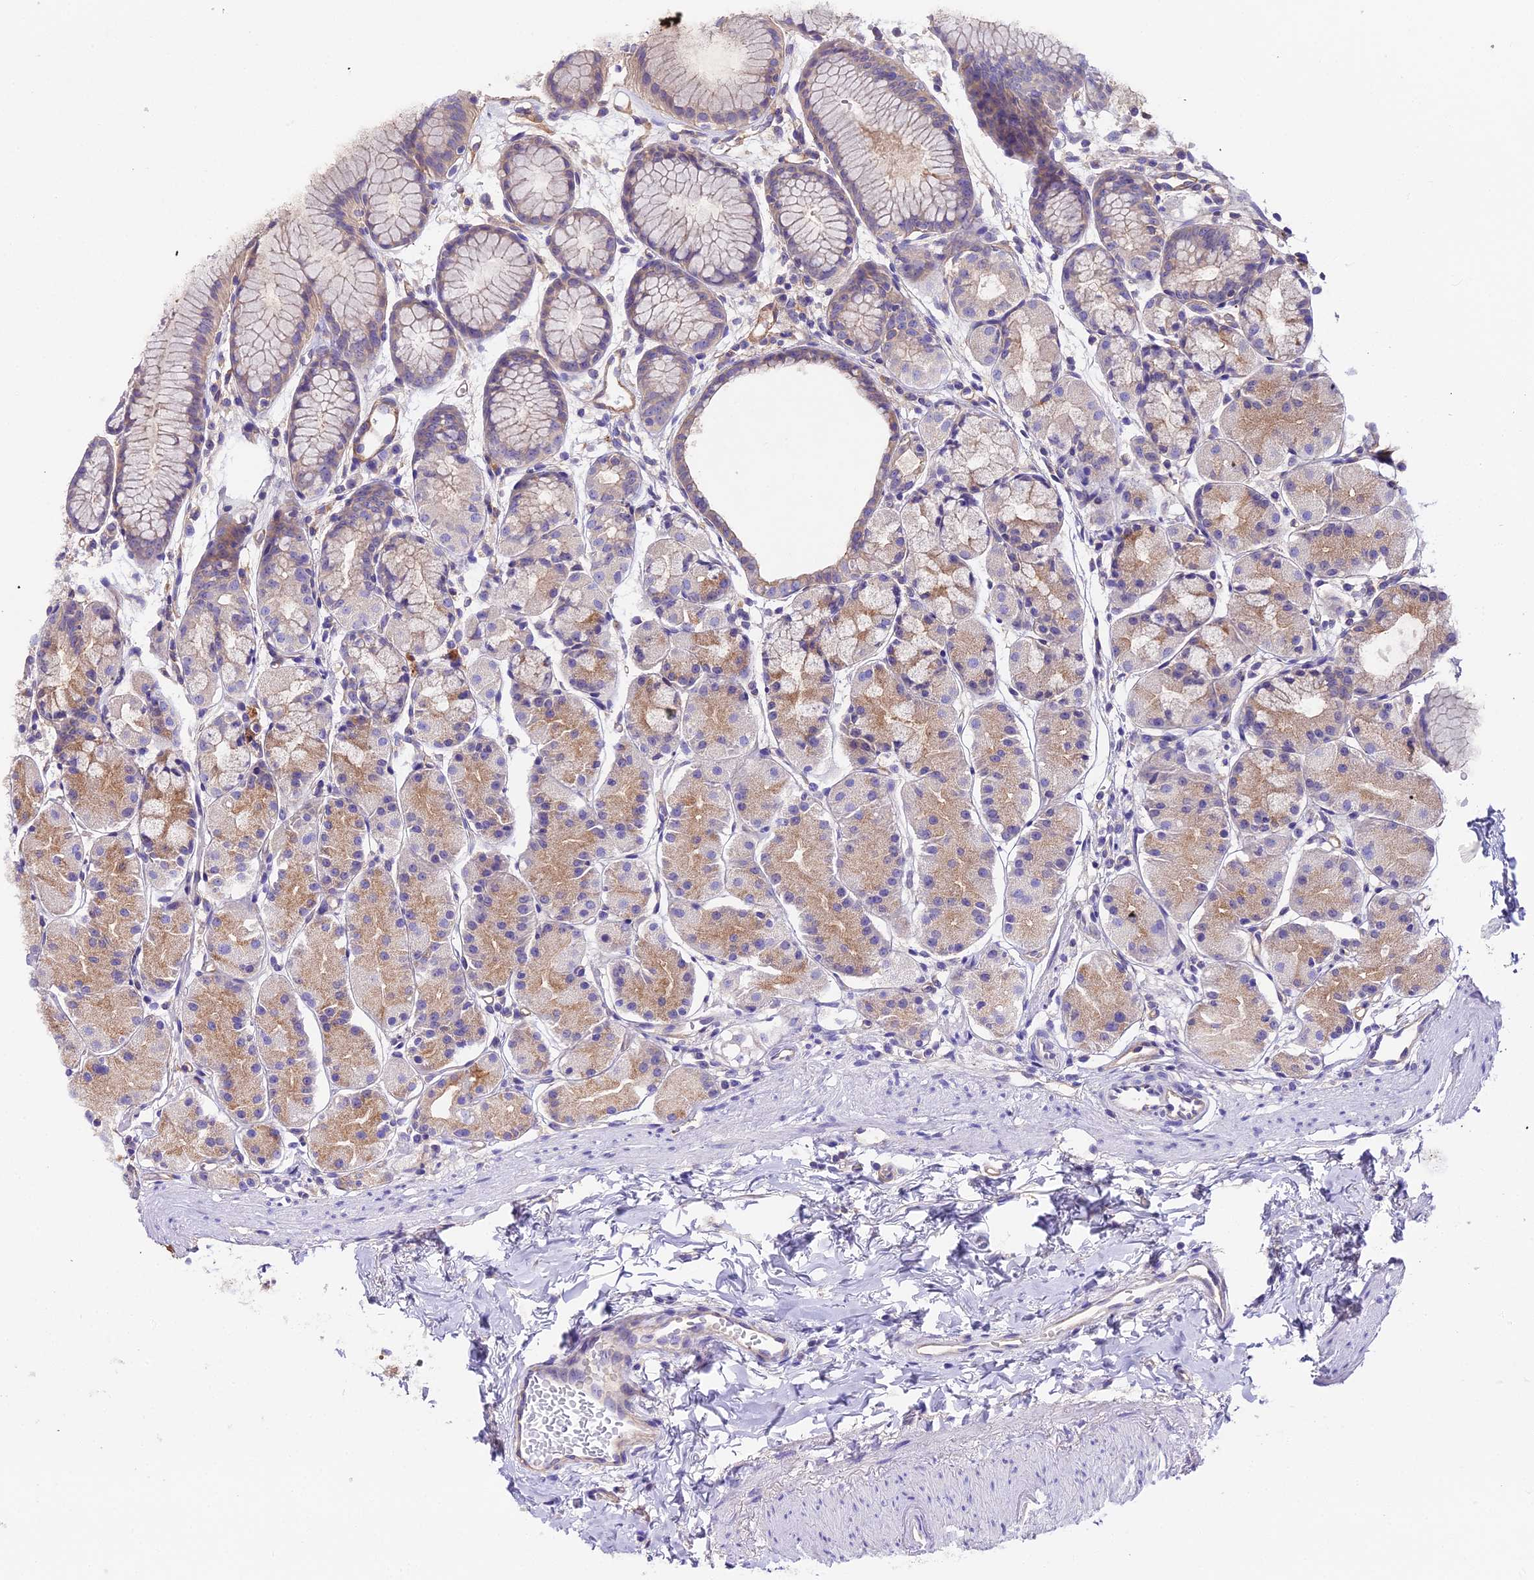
{"staining": {"intensity": "moderate", "quantity": "<25%", "location": "cytoplasmic/membranous"}, "tissue": "stomach", "cell_type": "Glandular cells", "image_type": "normal", "snomed": [{"axis": "morphology", "description": "Normal tissue, NOS"}, {"axis": "topography", "description": "Stomach, upper"}], "caption": "Normal stomach demonstrates moderate cytoplasmic/membranous staining in about <25% of glandular cells.", "gene": "GLYAT", "patient": {"sex": "male", "age": 47}}